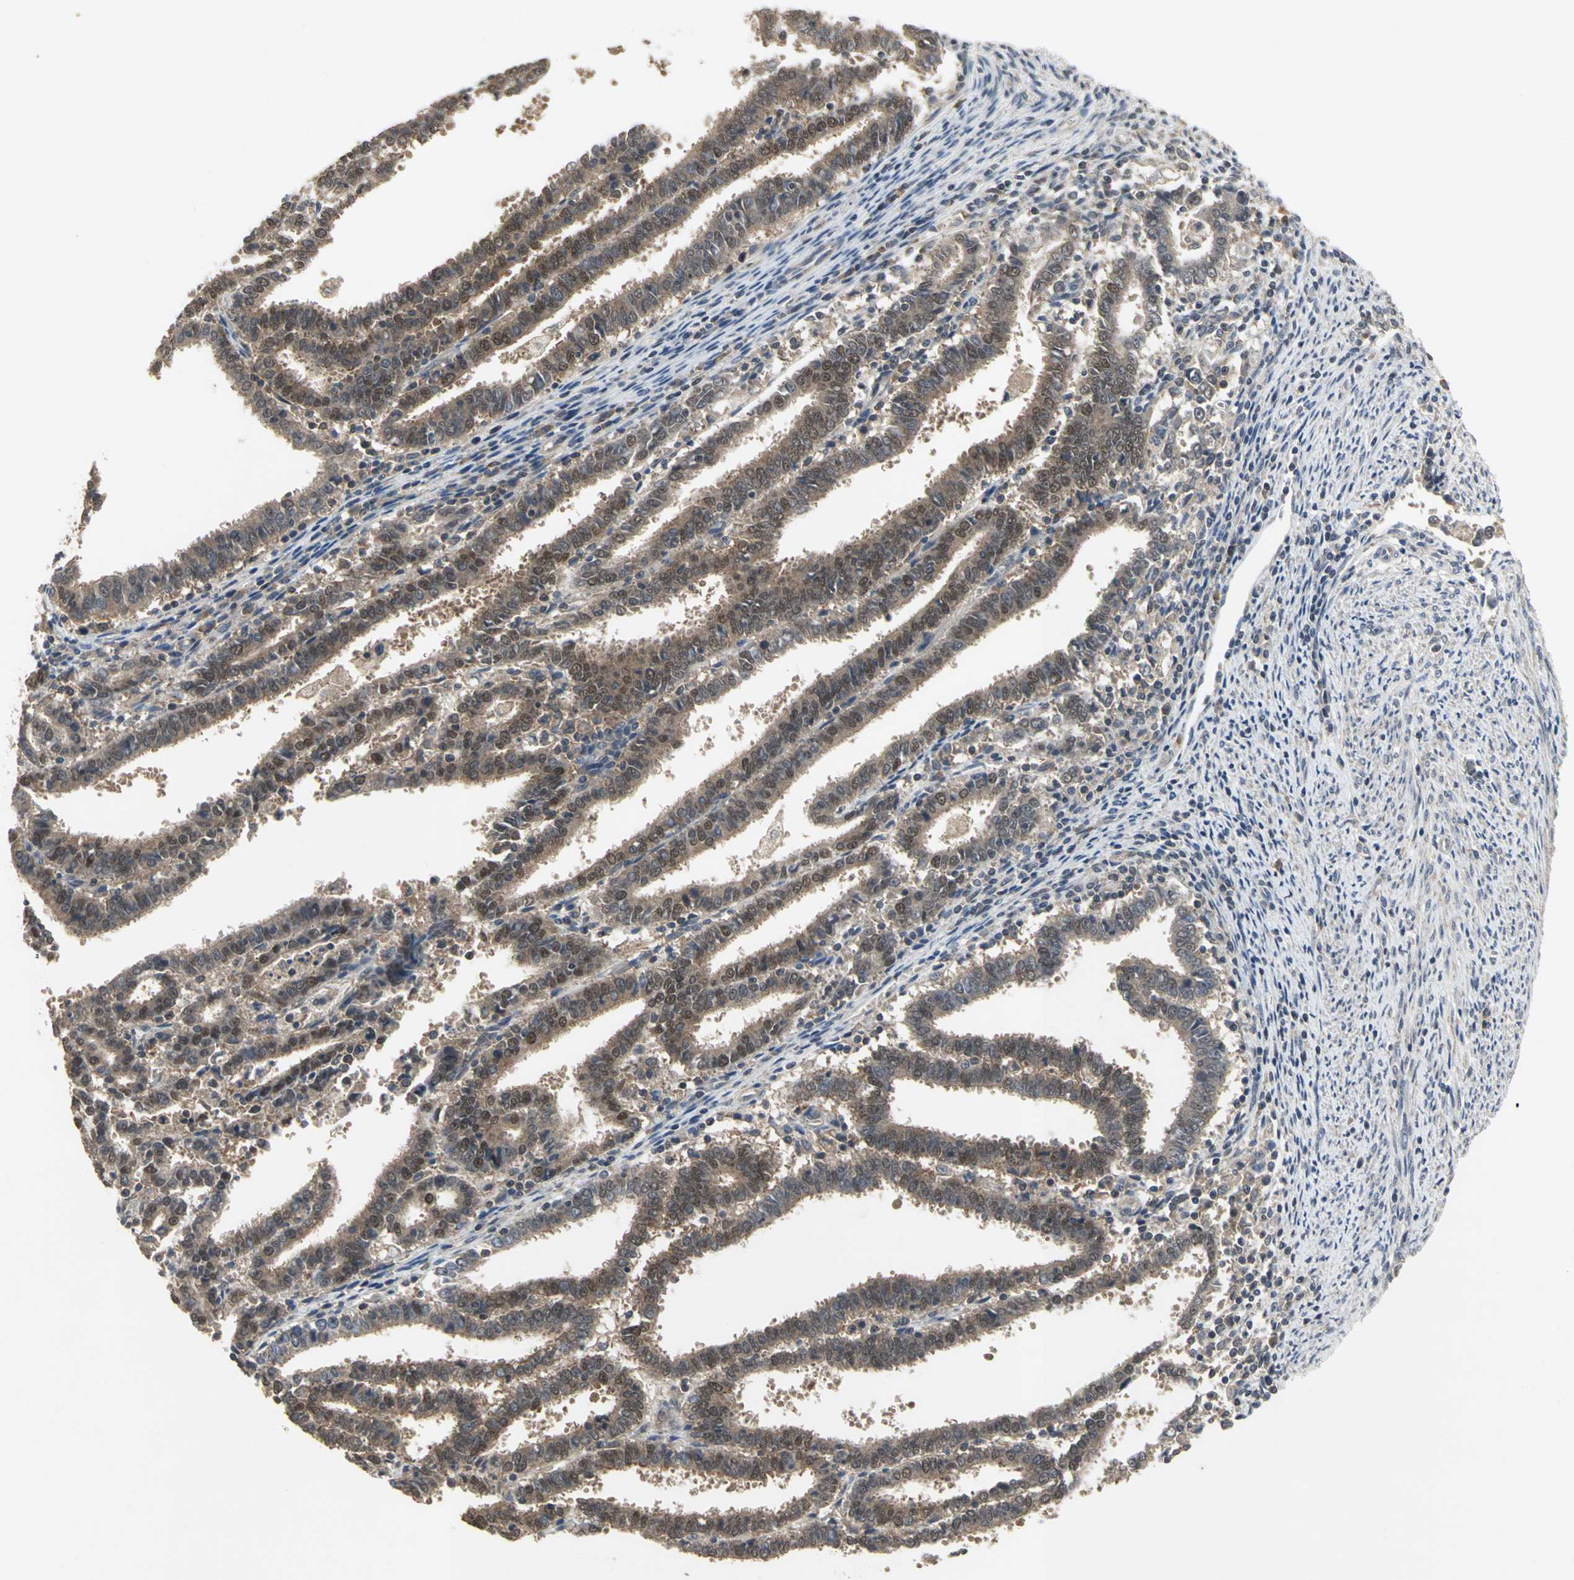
{"staining": {"intensity": "moderate", "quantity": ">75%", "location": "cytoplasmic/membranous,nuclear"}, "tissue": "endometrial cancer", "cell_type": "Tumor cells", "image_type": "cancer", "snomed": [{"axis": "morphology", "description": "Adenocarcinoma, NOS"}, {"axis": "topography", "description": "Uterus"}], "caption": "DAB (3,3'-diaminobenzidine) immunohistochemical staining of human endometrial cancer reveals moderate cytoplasmic/membranous and nuclear protein positivity in approximately >75% of tumor cells. (DAB IHC, brown staining for protein, blue staining for nuclei).", "gene": "KEAP1", "patient": {"sex": "female", "age": 83}}